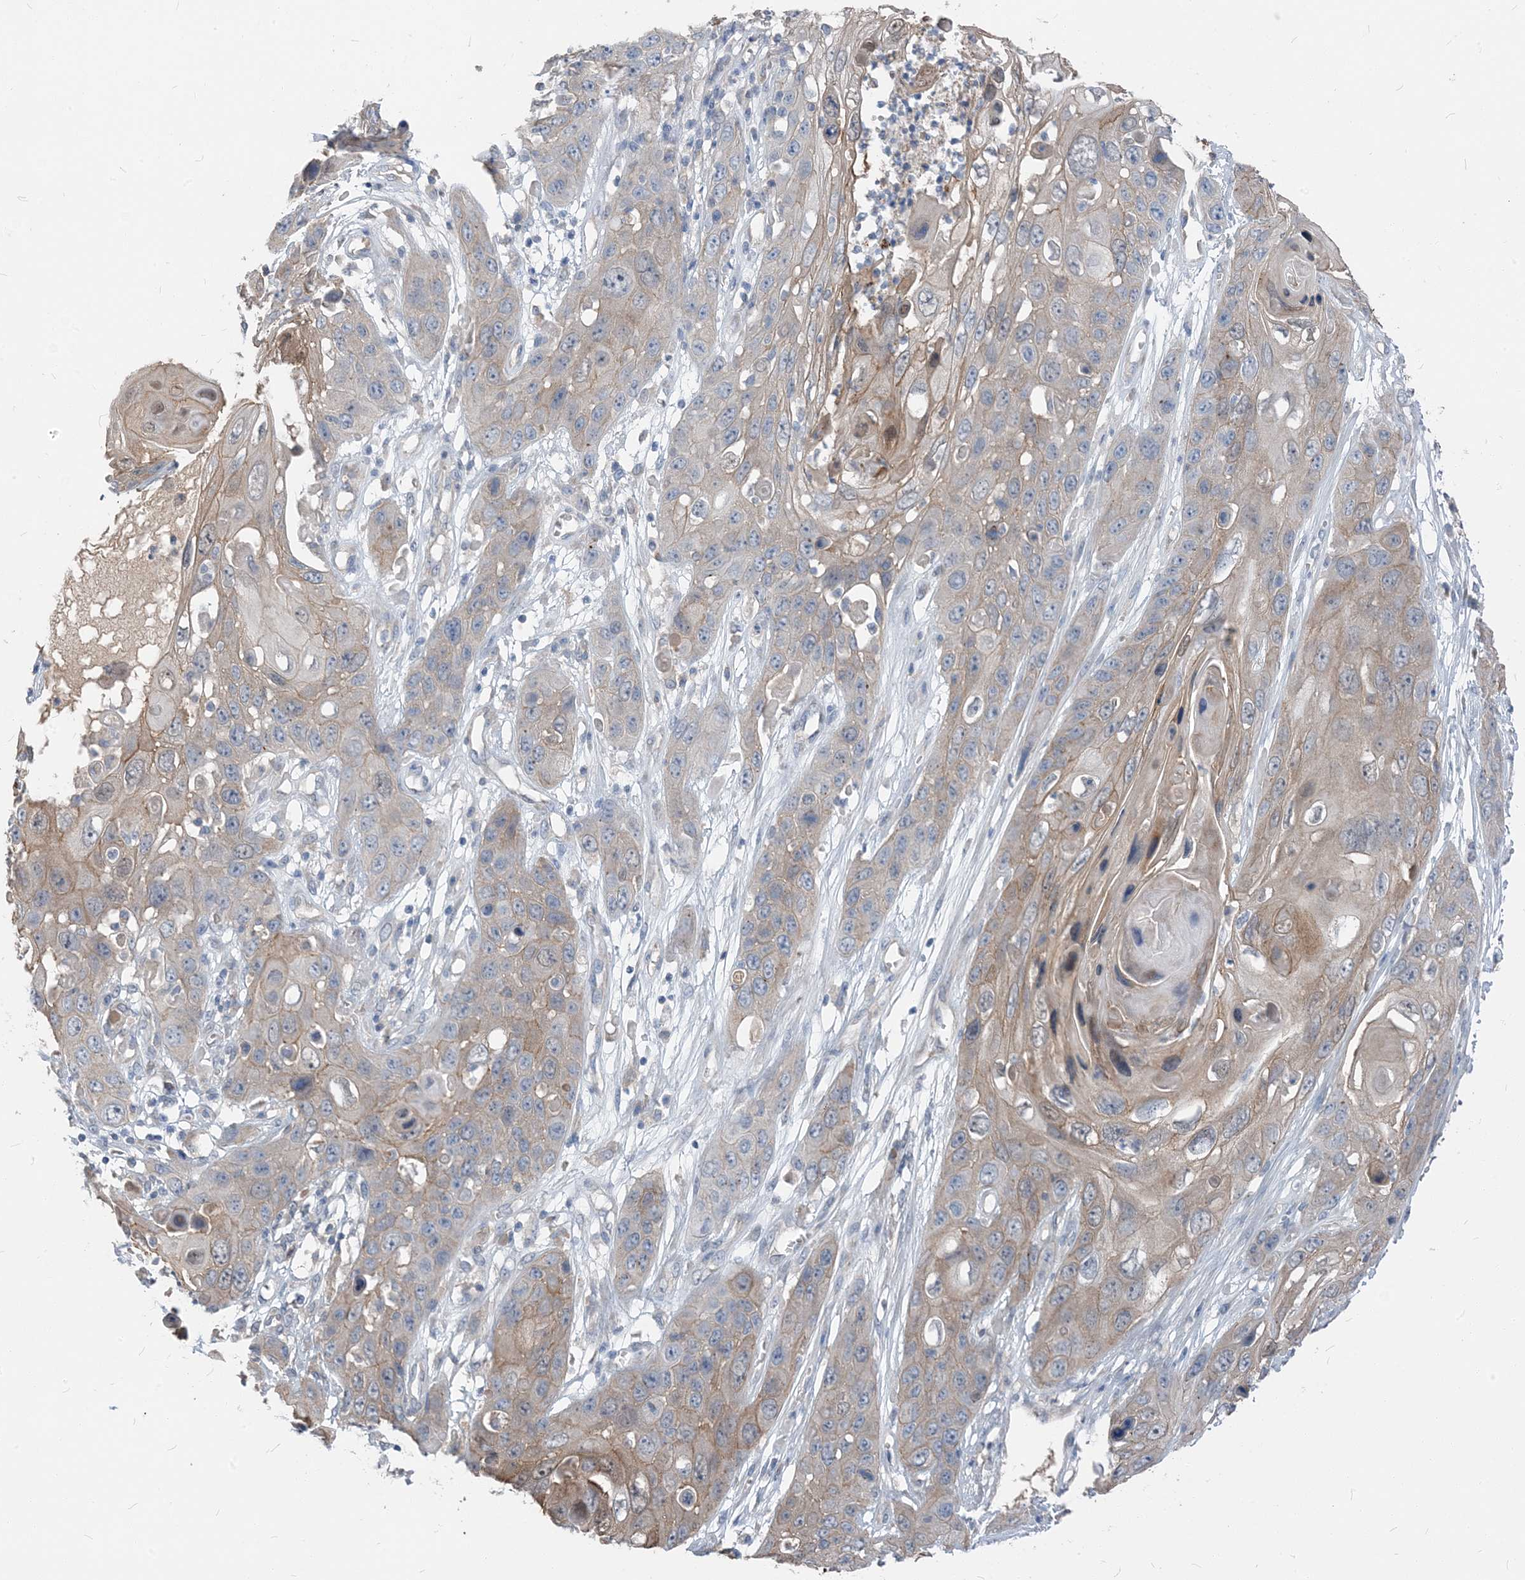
{"staining": {"intensity": "moderate", "quantity": "<25%", "location": "cytoplasmic/membranous"}, "tissue": "skin cancer", "cell_type": "Tumor cells", "image_type": "cancer", "snomed": [{"axis": "morphology", "description": "Squamous cell carcinoma, NOS"}, {"axis": "topography", "description": "Skin"}], "caption": "An image of human skin cancer (squamous cell carcinoma) stained for a protein reveals moderate cytoplasmic/membranous brown staining in tumor cells. (brown staining indicates protein expression, while blue staining denotes nuclei).", "gene": "NCOA7", "patient": {"sex": "male", "age": 55}}